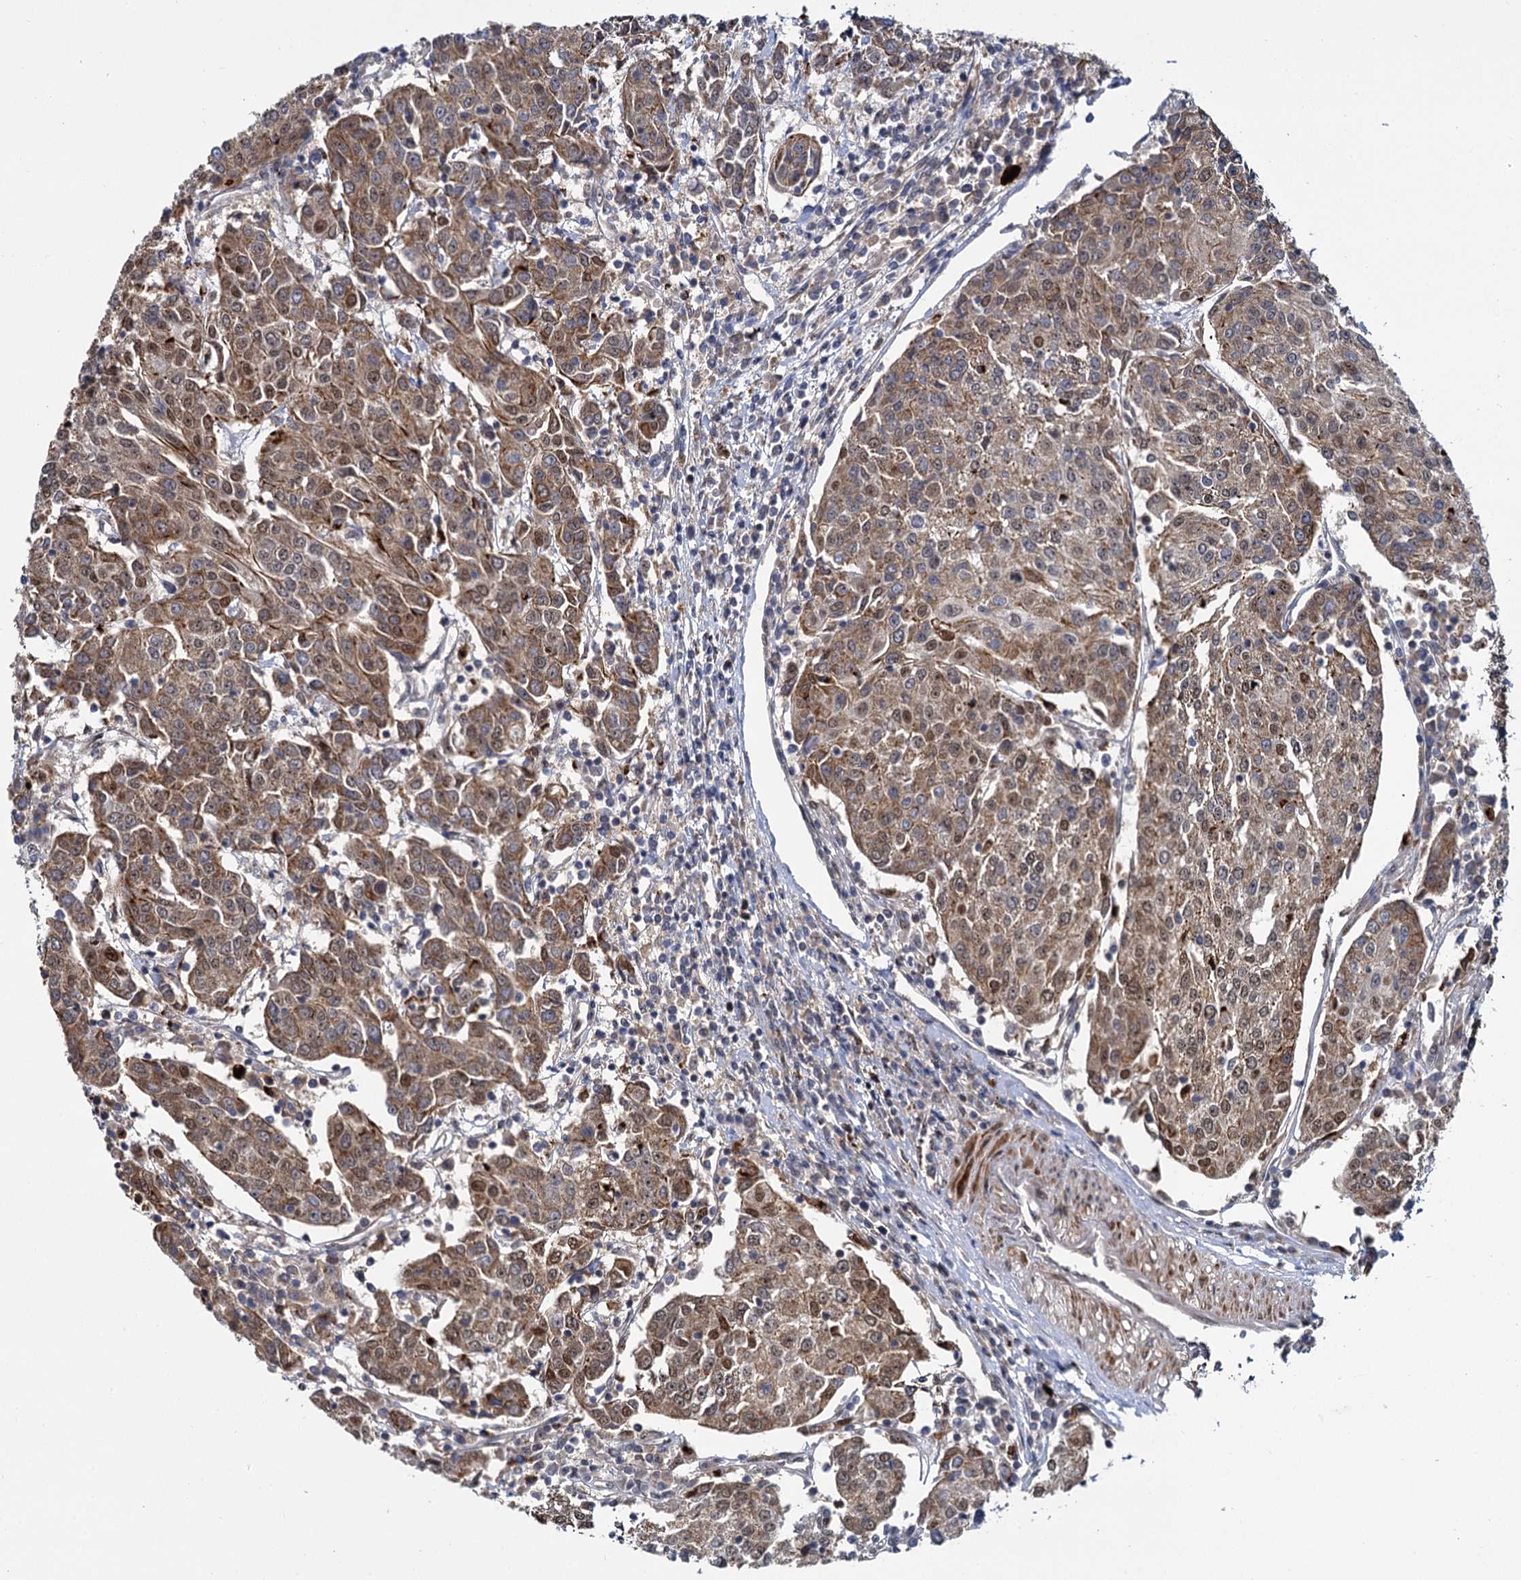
{"staining": {"intensity": "moderate", "quantity": ">75%", "location": "cytoplasmic/membranous,nuclear"}, "tissue": "urothelial cancer", "cell_type": "Tumor cells", "image_type": "cancer", "snomed": [{"axis": "morphology", "description": "Urothelial carcinoma, High grade"}, {"axis": "topography", "description": "Urinary bladder"}], "caption": "Urothelial carcinoma (high-grade) stained with a protein marker demonstrates moderate staining in tumor cells.", "gene": "GAL3ST4", "patient": {"sex": "female", "age": 85}}